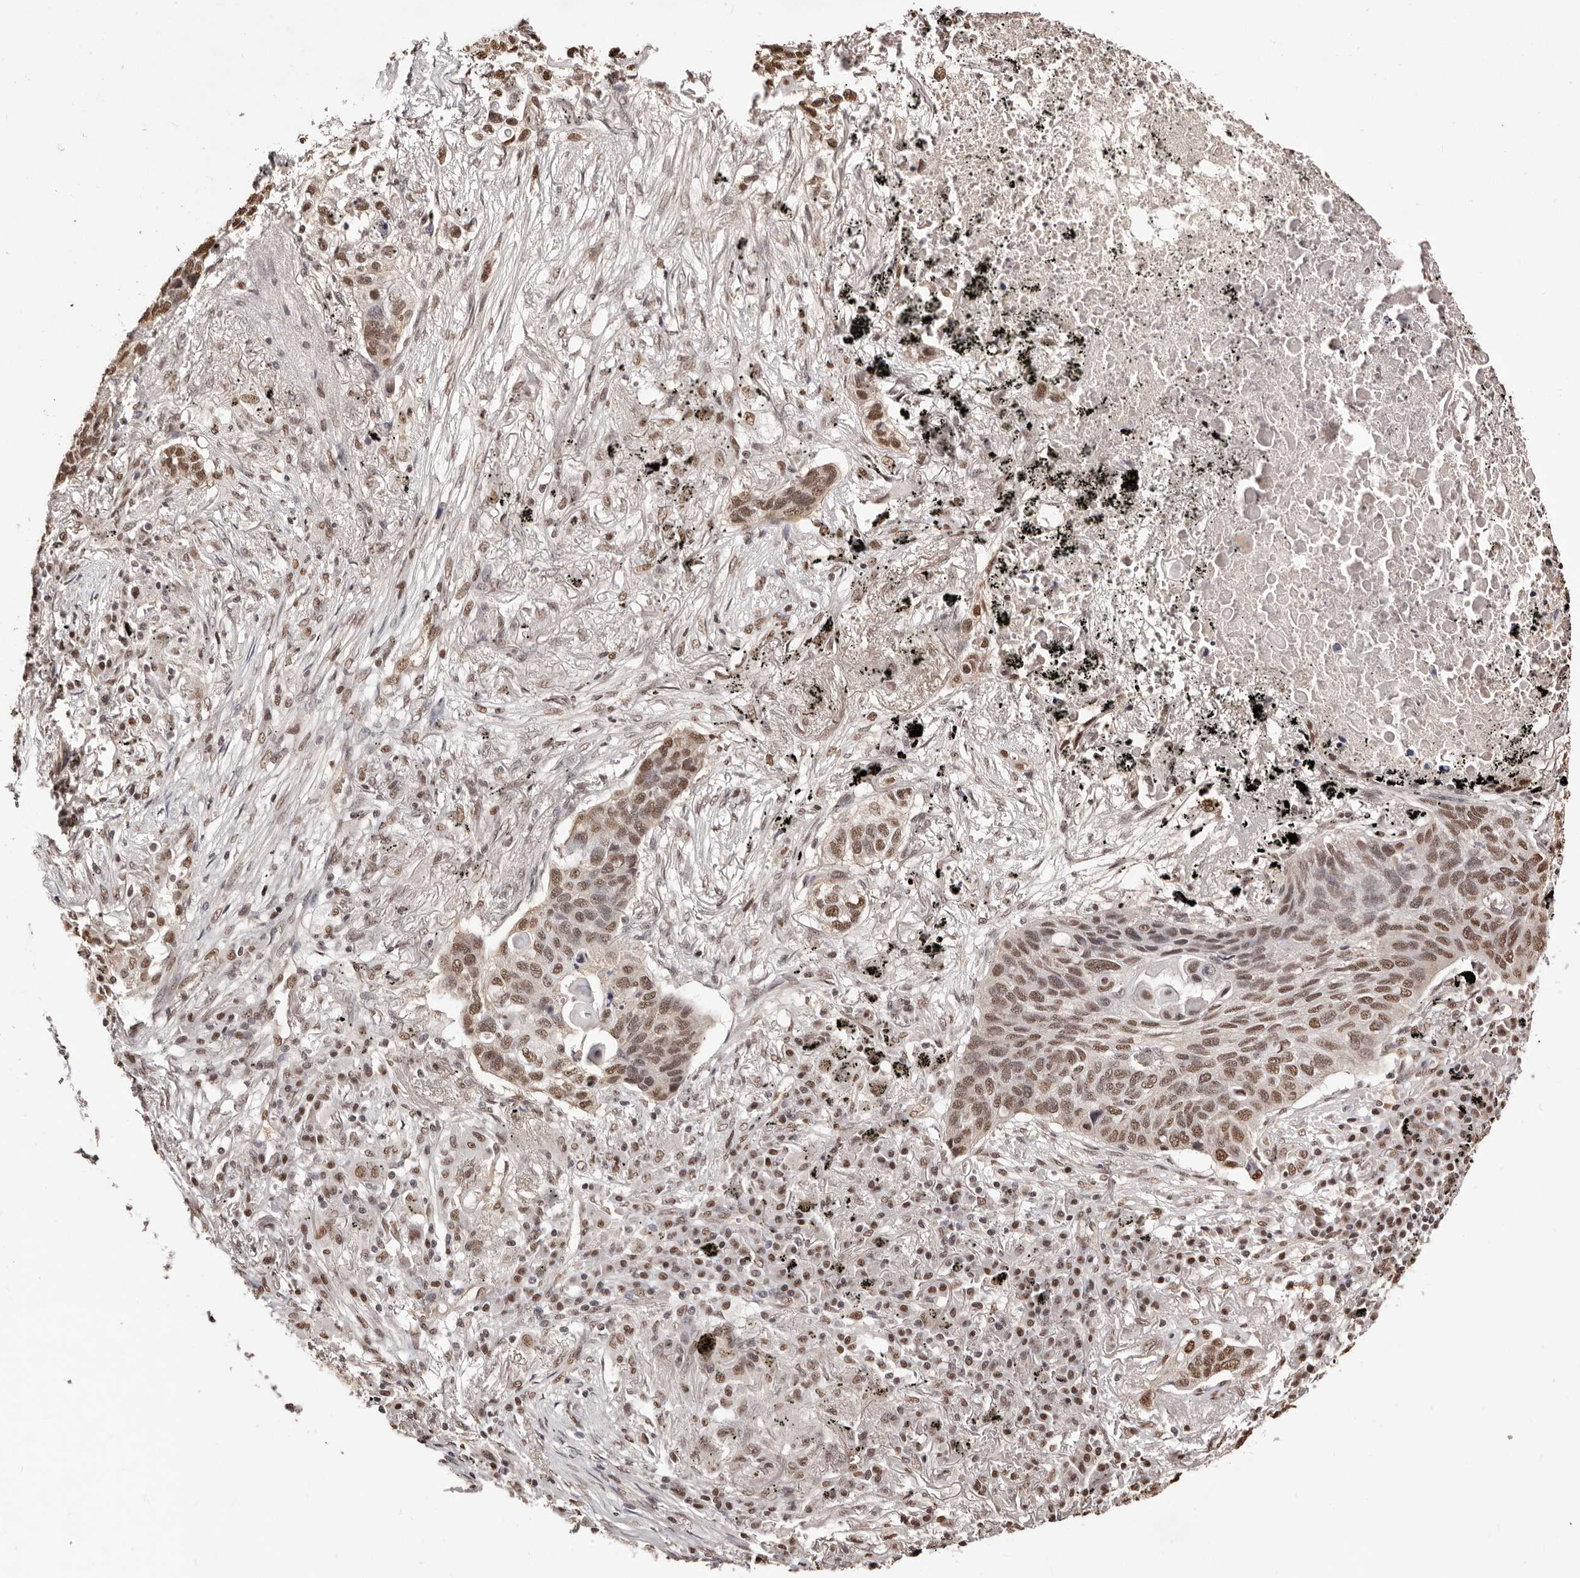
{"staining": {"intensity": "moderate", "quantity": ">75%", "location": "nuclear"}, "tissue": "lung cancer", "cell_type": "Tumor cells", "image_type": "cancer", "snomed": [{"axis": "morphology", "description": "Squamous cell carcinoma, NOS"}, {"axis": "topography", "description": "Lung"}], "caption": "IHC (DAB) staining of human lung cancer reveals moderate nuclear protein staining in approximately >75% of tumor cells.", "gene": "BICRAL", "patient": {"sex": "female", "age": 63}}